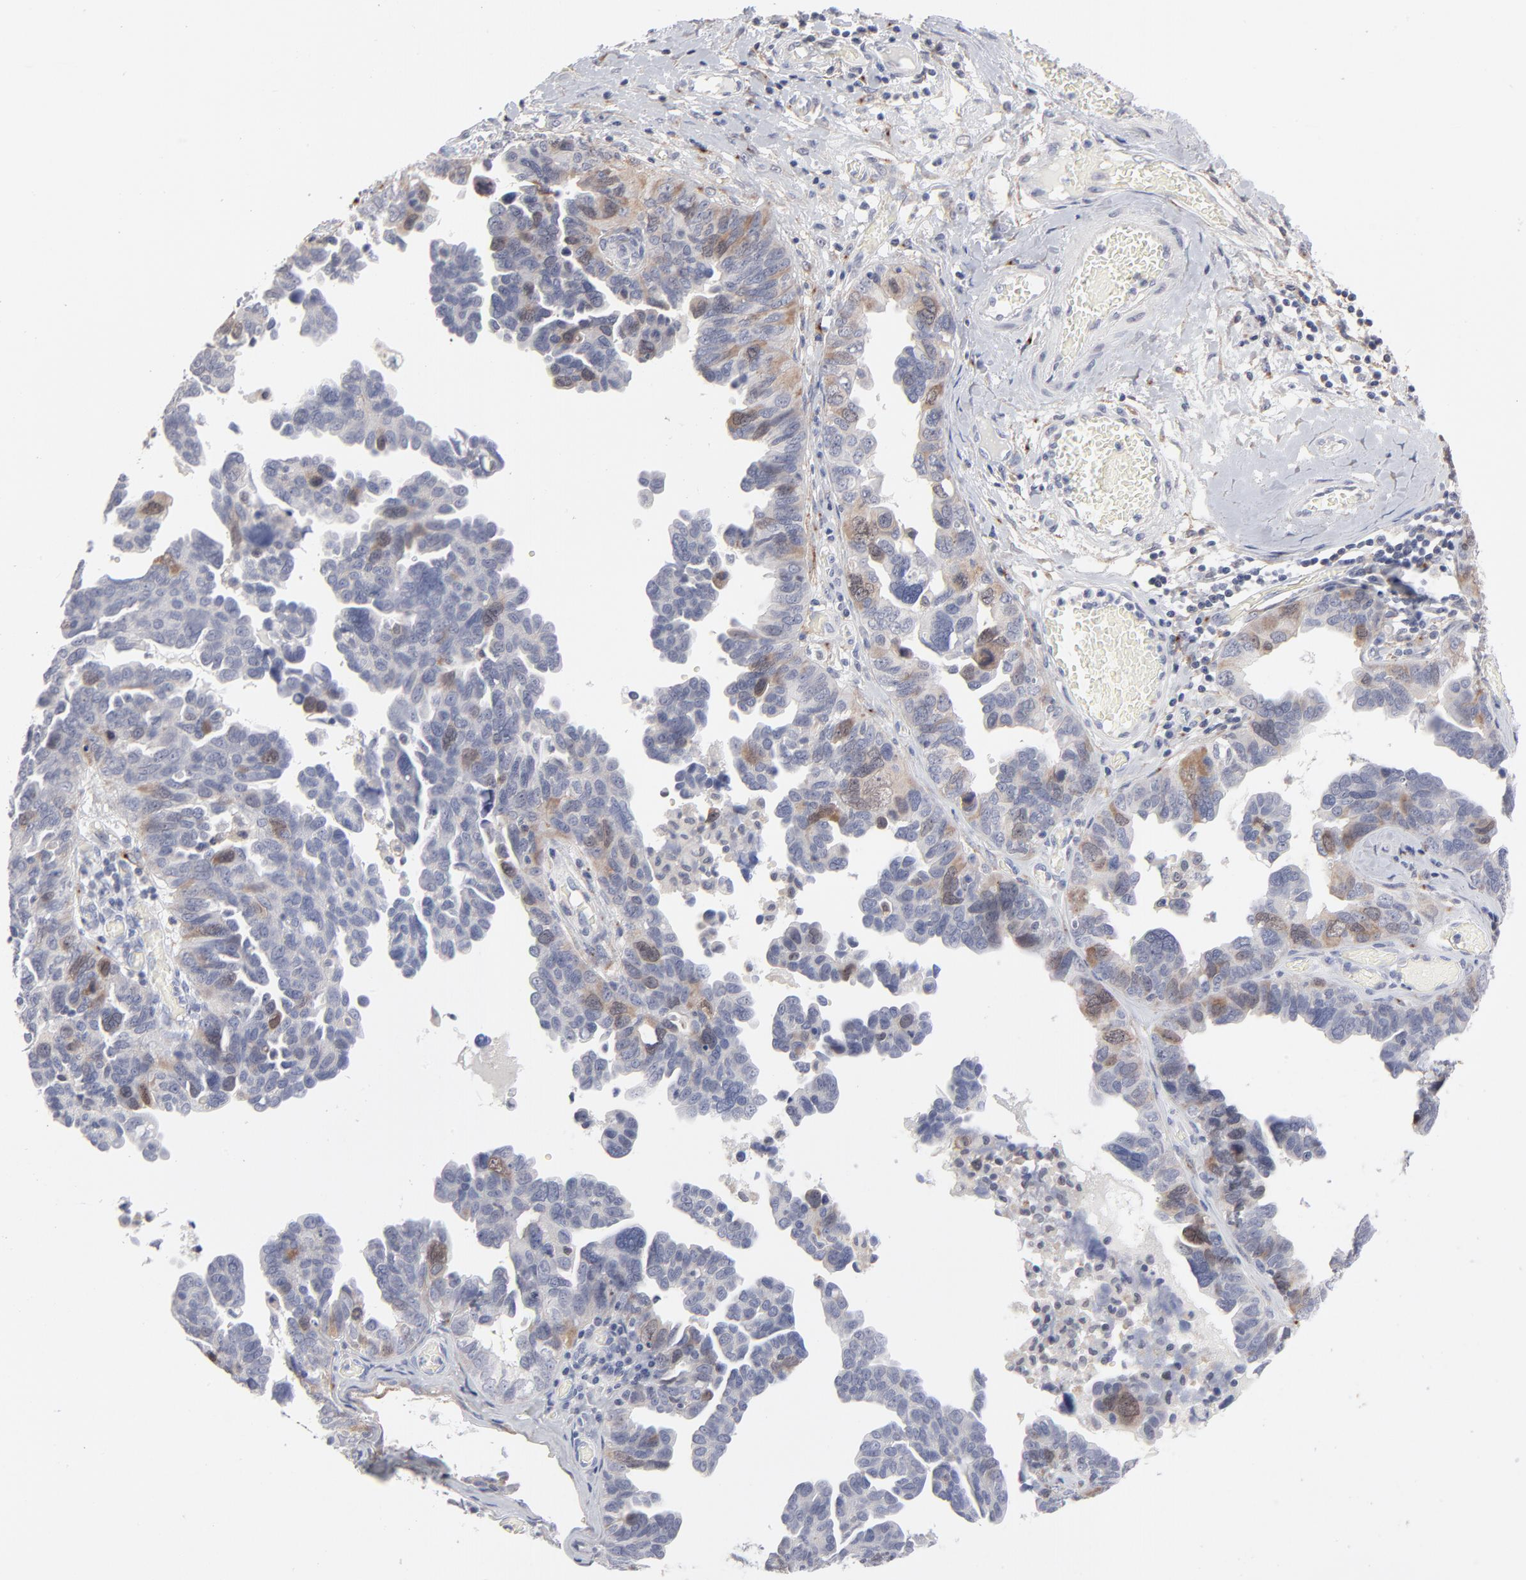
{"staining": {"intensity": "moderate", "quantity": "<25%", "location": "cytoplasmic/membranous"}, "tissue": "ovarian cancer", "cell_type": "Tumor cells", "image_type": "cancer", "snomed": [{"axis": "morphology", "description": "Cystadenocarcinoma, serous, NOS"}, {"axis": "topography", "description": "Ovary"}], "caption": "Serous cystadenocarcinoma (ovarian) stained for a protein reveals moderate cytoplasmic/membranous positivity in tumor cells.", "gene": "AURKA", "patient": {"sex": "female", "age": 64}}